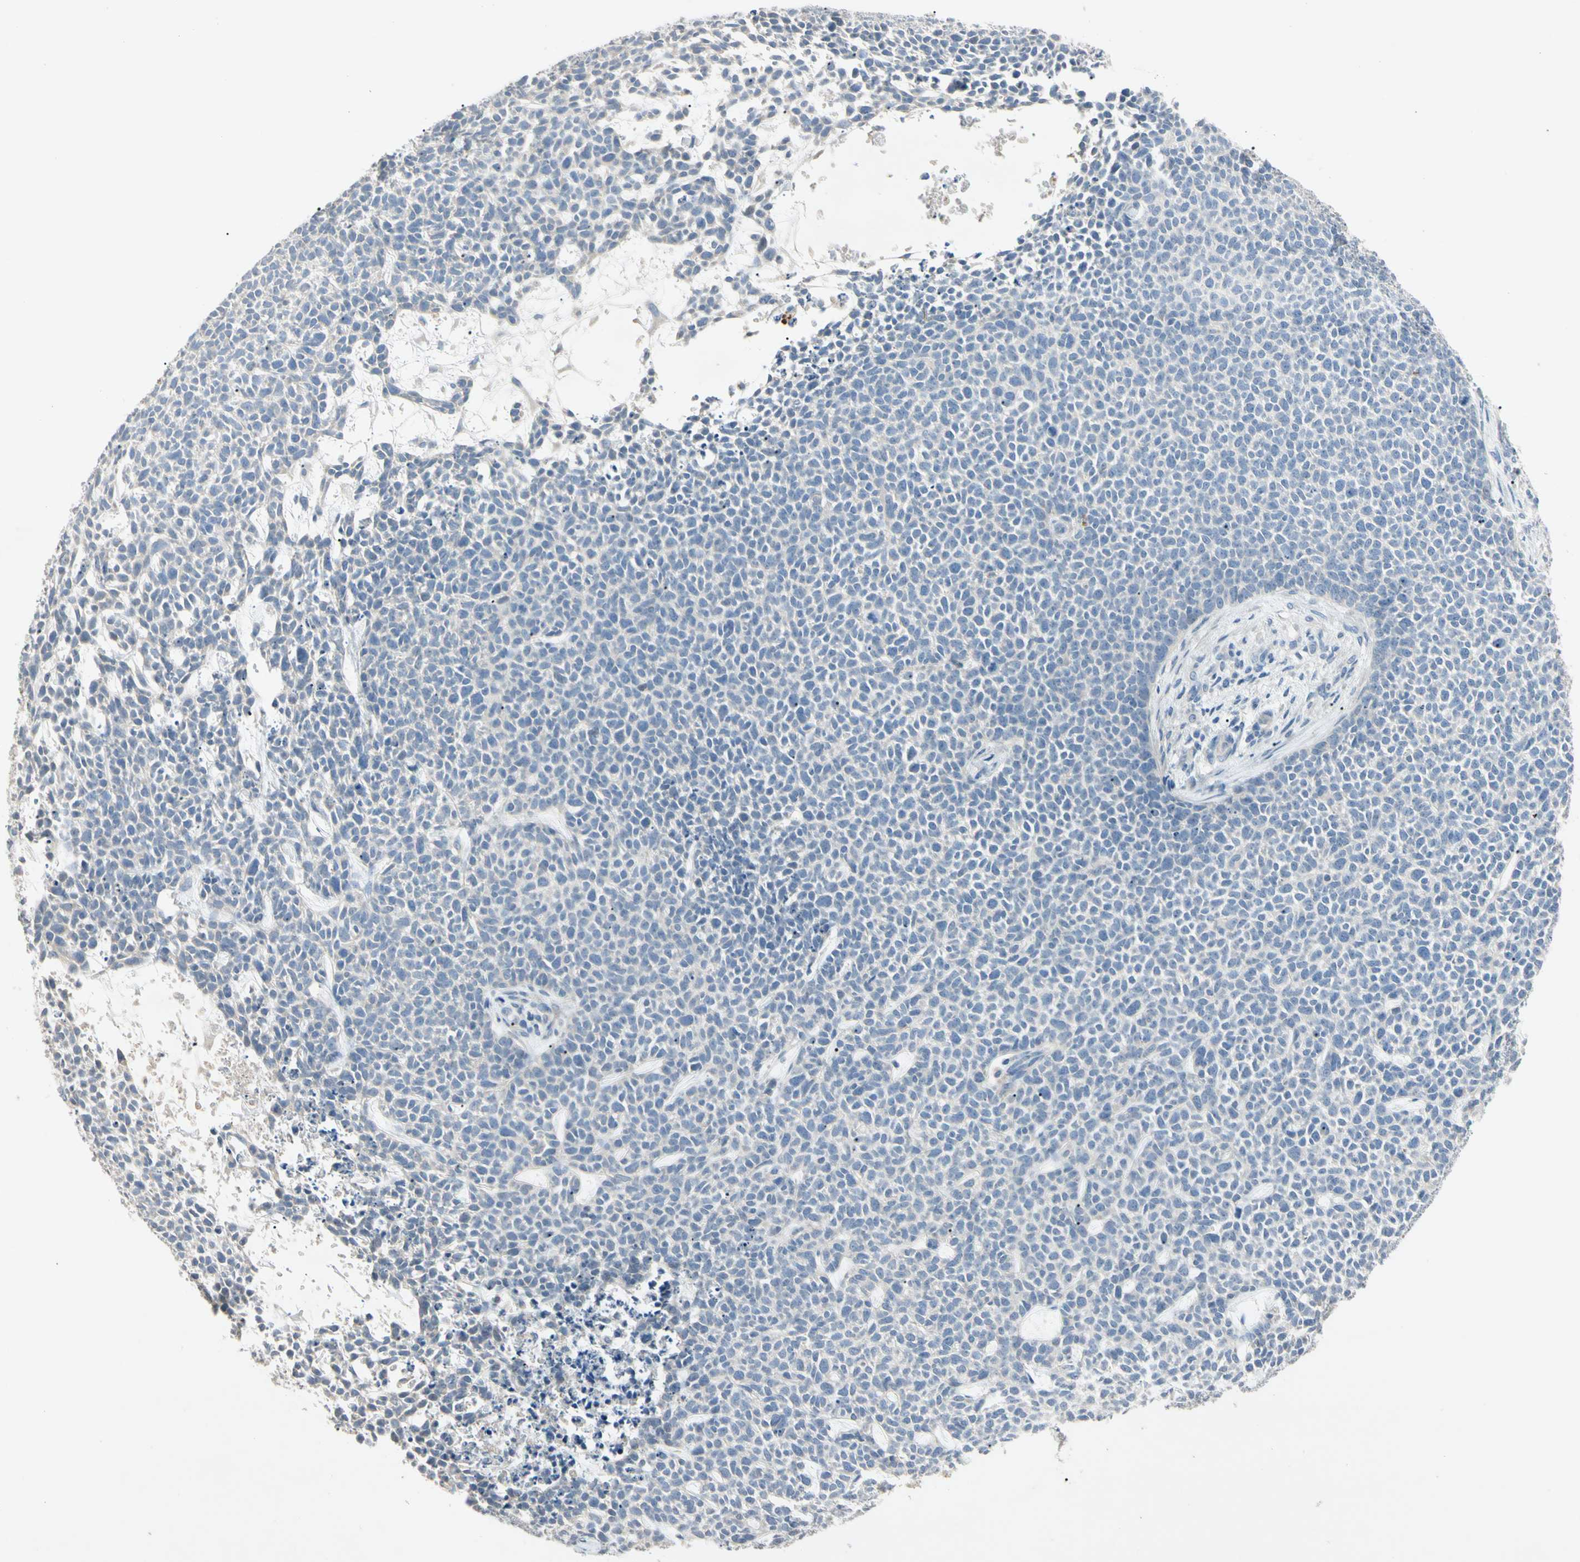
{"staining": {"intensity": "negative", "quantity": "none", "location": "none"}, "tissue": "skin cancer", "cell_type": "Tumor cells", "image_type": "cancer", "snomed": [{"axis": "morphology", "description": "Basal cell carcinoma"}, {"axis": "topography", "description": "Skin"}], "caption": "An image of basal cell carcinoma (skin) stained for a protein demonstrates no brown staining in tumor cells. (Brightfield microscopy of DAB (3,3'-diaminobenzidine) immunohistochemistry (IHC) at high magnification).", "gene": "PRSS21", "patient": {"sex": "female", "age": 84}}